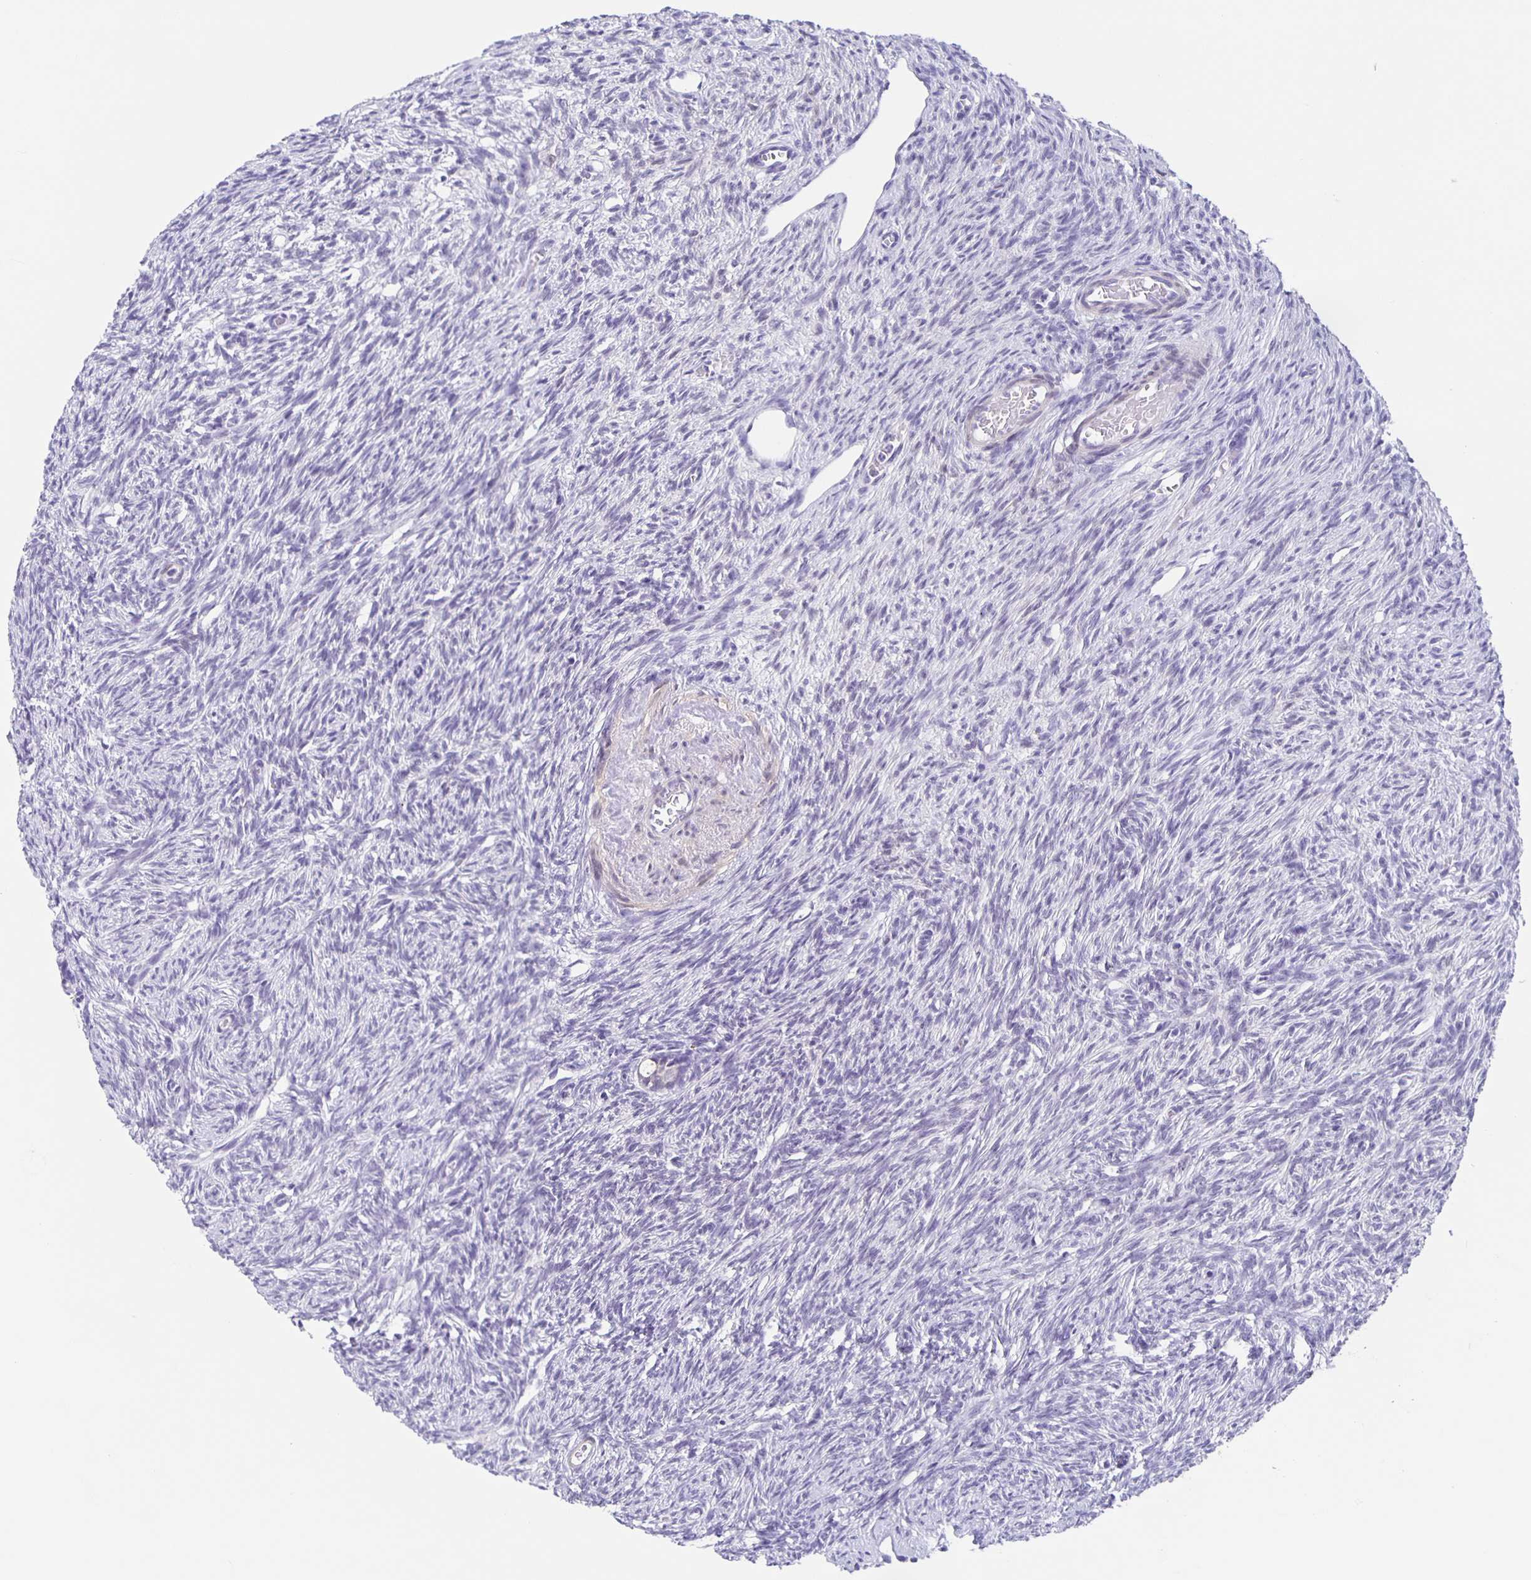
{"staining": {"intensity": "negative", "quantity": "none", "location": "none"}, "tissue": "ovary", "cell_type": "Follicle cells", "image_type": "normal", "snomed": [{"axis": "morphology", "description": "Normal tissue, NOS"}, {"axis": "topography", "description": "Ovary"}], "caption": "The immunohistochemistry histopathology image has no significant staining in follicle cells of ovary. The staining was performed using DAB to visualize the protein expression in brown, while the nuclei were stained in blue with hematoxylin (Magnification: 20x).", "gene": "TPPP", "patient": {"sex": "female", "age": 33}}